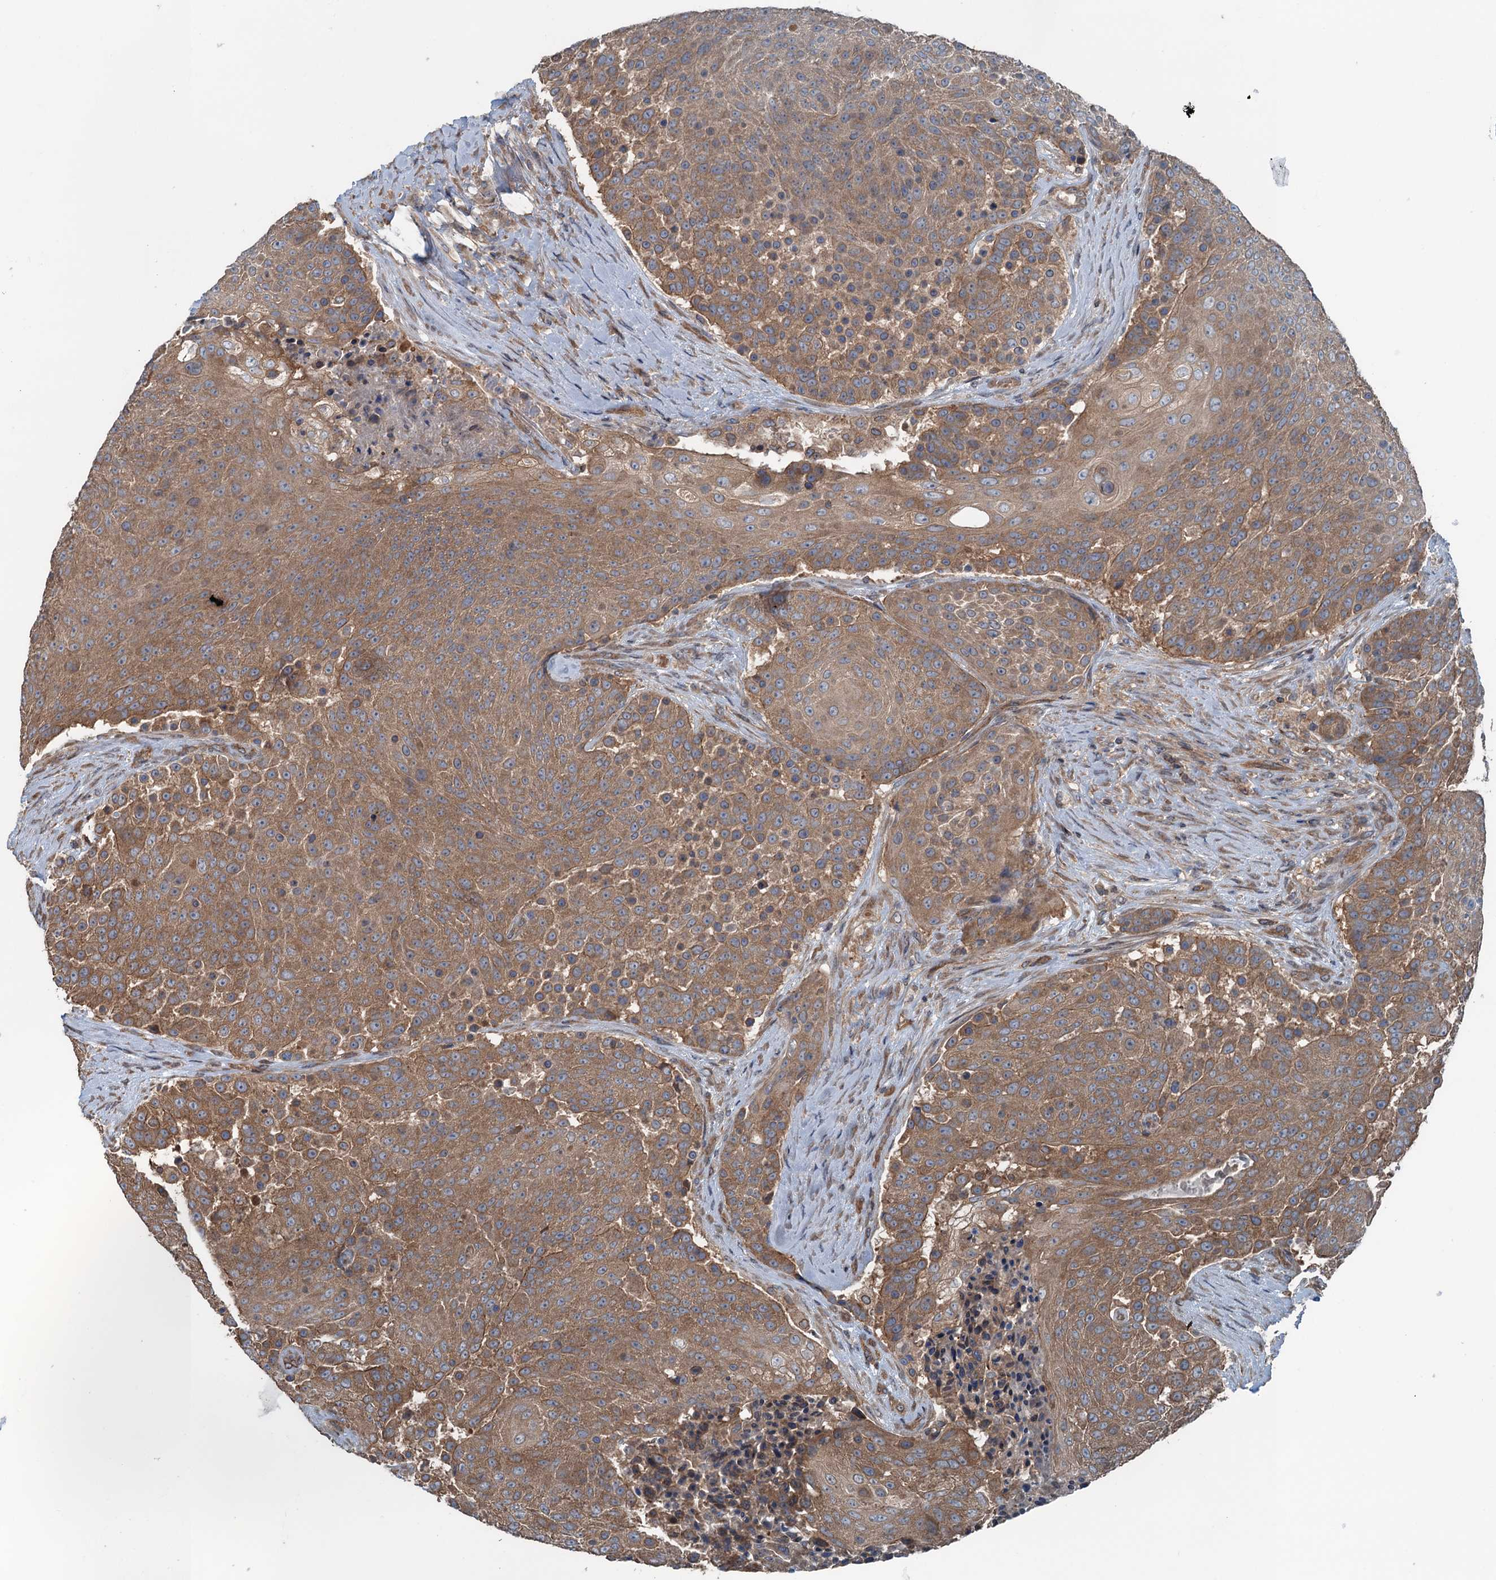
{"staining": {"intensity": "moderate", "quantity": ">75%", "location": "cytoplasmic/membranous"}, "tissue": "urothelial cancer", "cell_type": "Tumor cells", "image_type": "cancer", "snomed": [{"axis": "morphology", "description": "Urothelial carcinoma, High grade"}, {"axis": "topography", "description": "Urinary bladder"}], "caption": "Brown immunohistochemical staining in urothelial carcinoma (high-grade) demonstrates moderate cytoplasmic/membranous positivity in about >75% of tumor cells.", "gene": "TRAPPC8", "patient": {"sex": "female", "age": 63}}